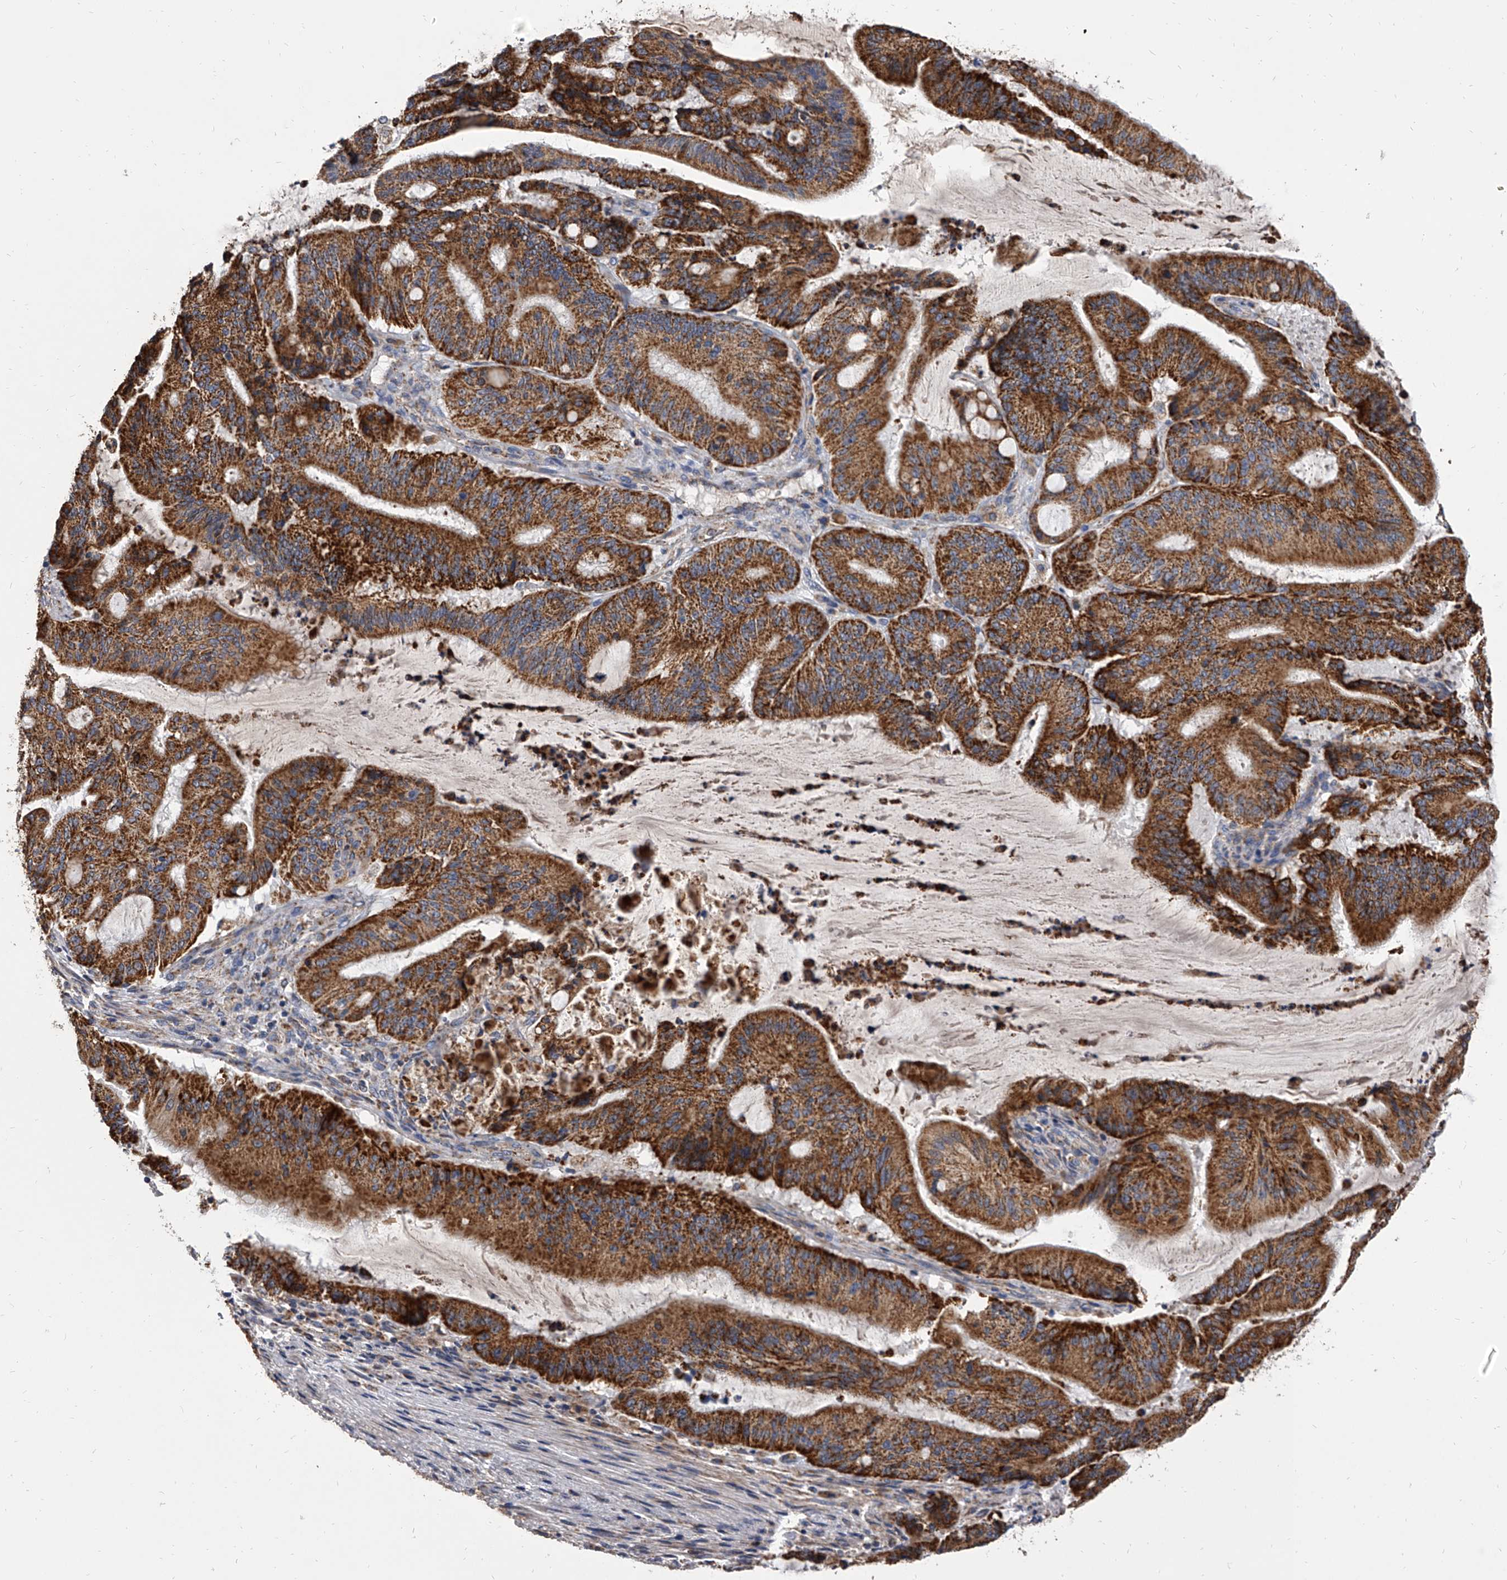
{"staining": {"intensity": "strong", "quantity": ">75%", "location": "cytoplasmic/membranous"}, "tissue": "liver cancer", "cell_type": "Tumor cells", "image_type": "cancer", "snomed": [{"axis": "morphology", "description": "Normal tissue, NOS"}, {"axis": "morphology", "description": "Cholangiocarcinoma"}, {"axis": "topography", "description": "Liver"}, {"axis": "topography", "description": "Peripheral nerve tissue"}], "caption": "Immunohistochemical staining of liver cancer demonstrates high levels of strong cytoplasmic/membranous protein expression in about >75% of tumor cells.", "gene": "MRPL28", "patient": {"sex": "female", "age": 73}}